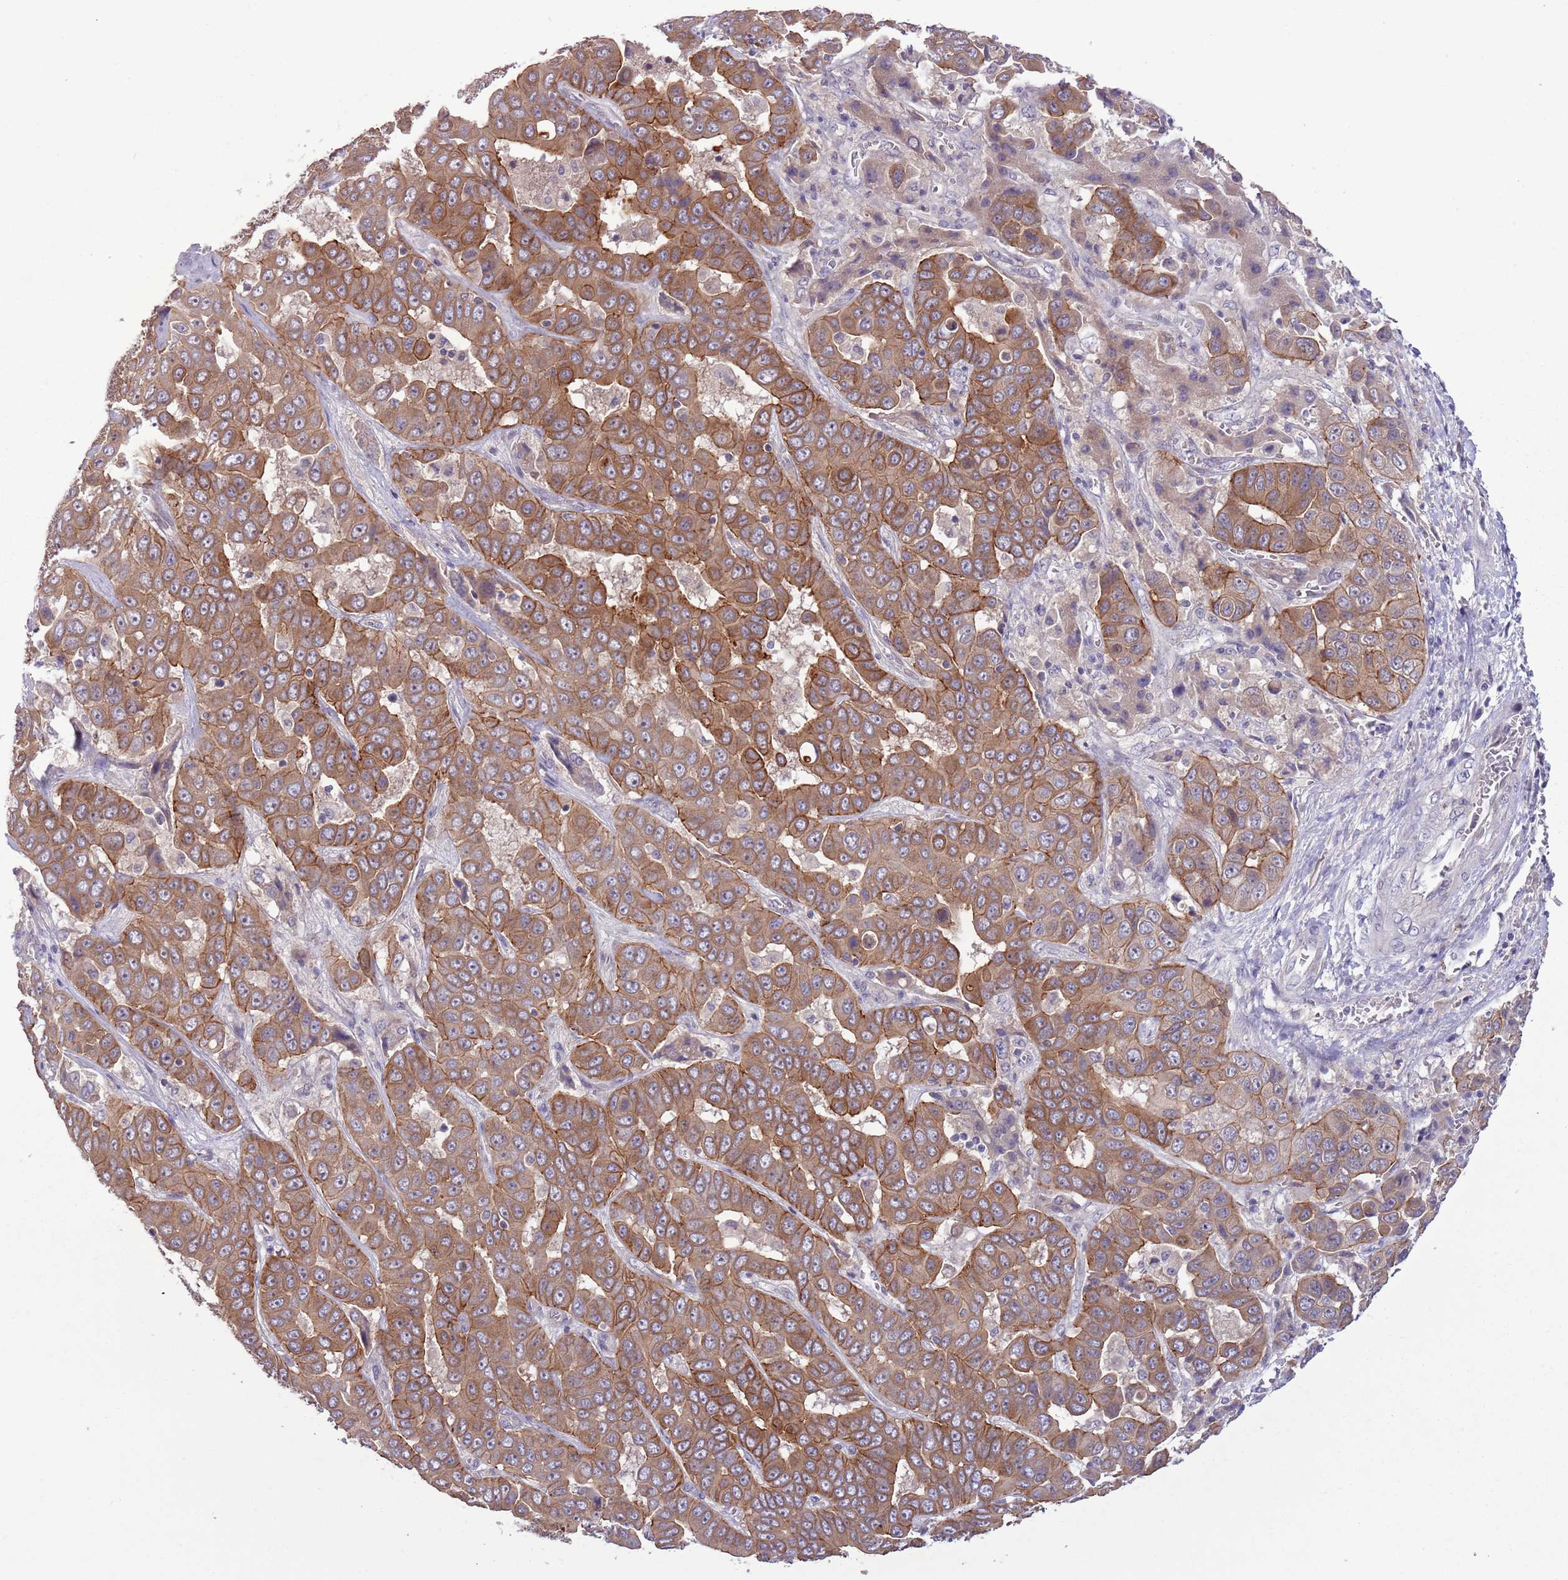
{"staining": {"intensity": "moderate", "quantity": ">75%", "location": "cytoplasmic/membranous"}, "tissue": "liver cancer", "cell_type": "Tumor cells", "image_type": "cancer", "snomed": [{"axis": "morphology", "description": "Cholangiocarcinoma"}, {"axis": "topography", "description": "Liver"}], "caption": "Liver cancer tissue exhibits moderate cytoplasmic/membranous expression in about >75% of tumor cells, visualized by immunohistochemistry. (DAB (3,3'-diaminobenzidine) IHC with brightfield microscopy, high magnification).", "gene": "SHROOM3", "patient": {"sex": "female", "age": 52}}